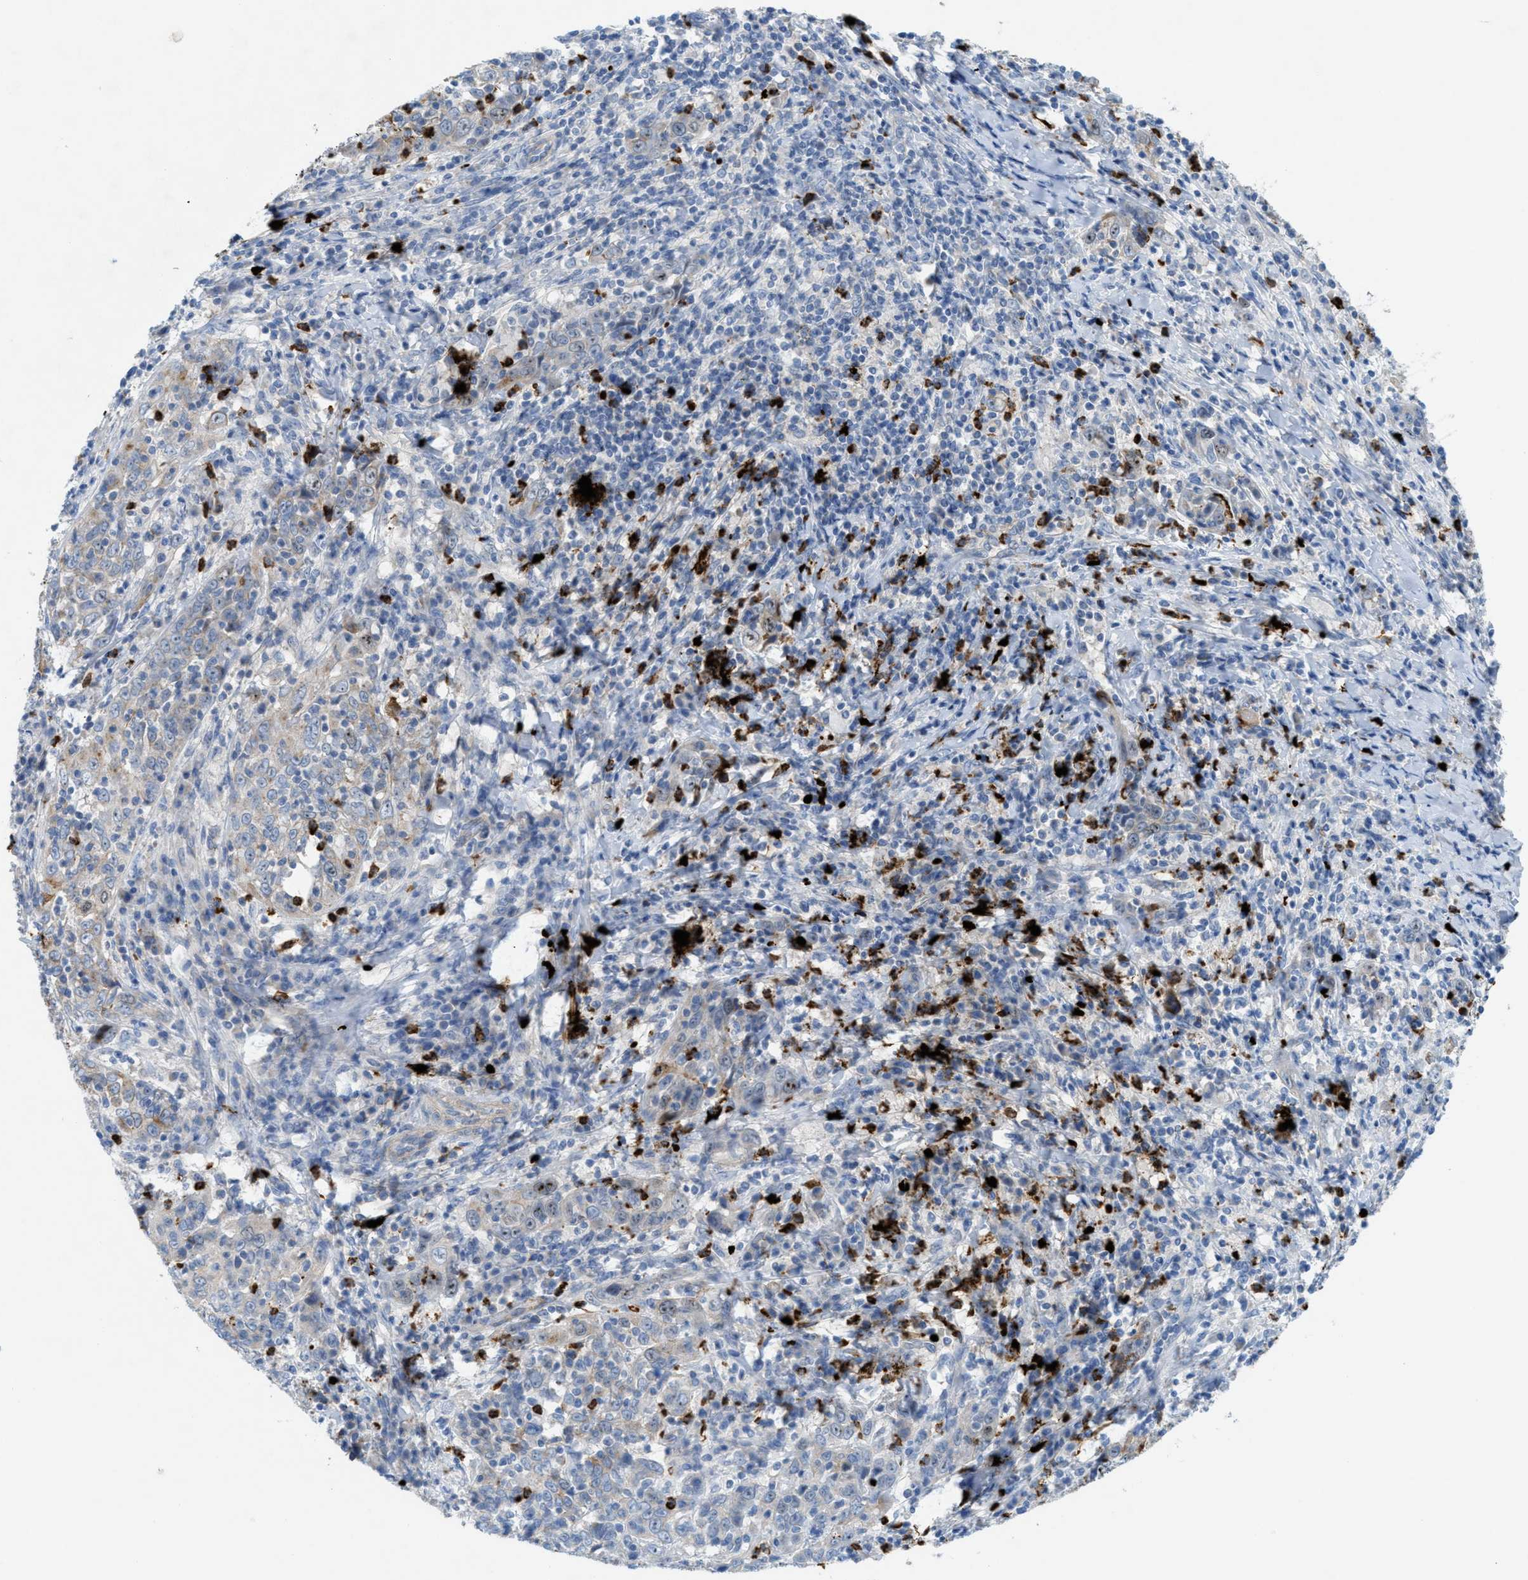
{"staining": {"intensity": "weak", "quantity": "<25%", "location": "cytoplasmic/membranous"}, "tissue": "cervical cancer", "cell_type": "Tumor cells", "image_type": "cancer", "snomed": [{"axis": "morphology", "description": "Squamous cell carcinoma, NOS"}, {"axis": "topography", "description": "Cervix"}], "caption": "Immunohistochemistry (IHC) image of neoplastic tissue: human cervical cancer (squamous cell carcinoma) stained with DAB demonstrates no significant protein staining in tumor cells.", "gene": "CMTM1", "patient": {"sex": "female", "age": 46}}